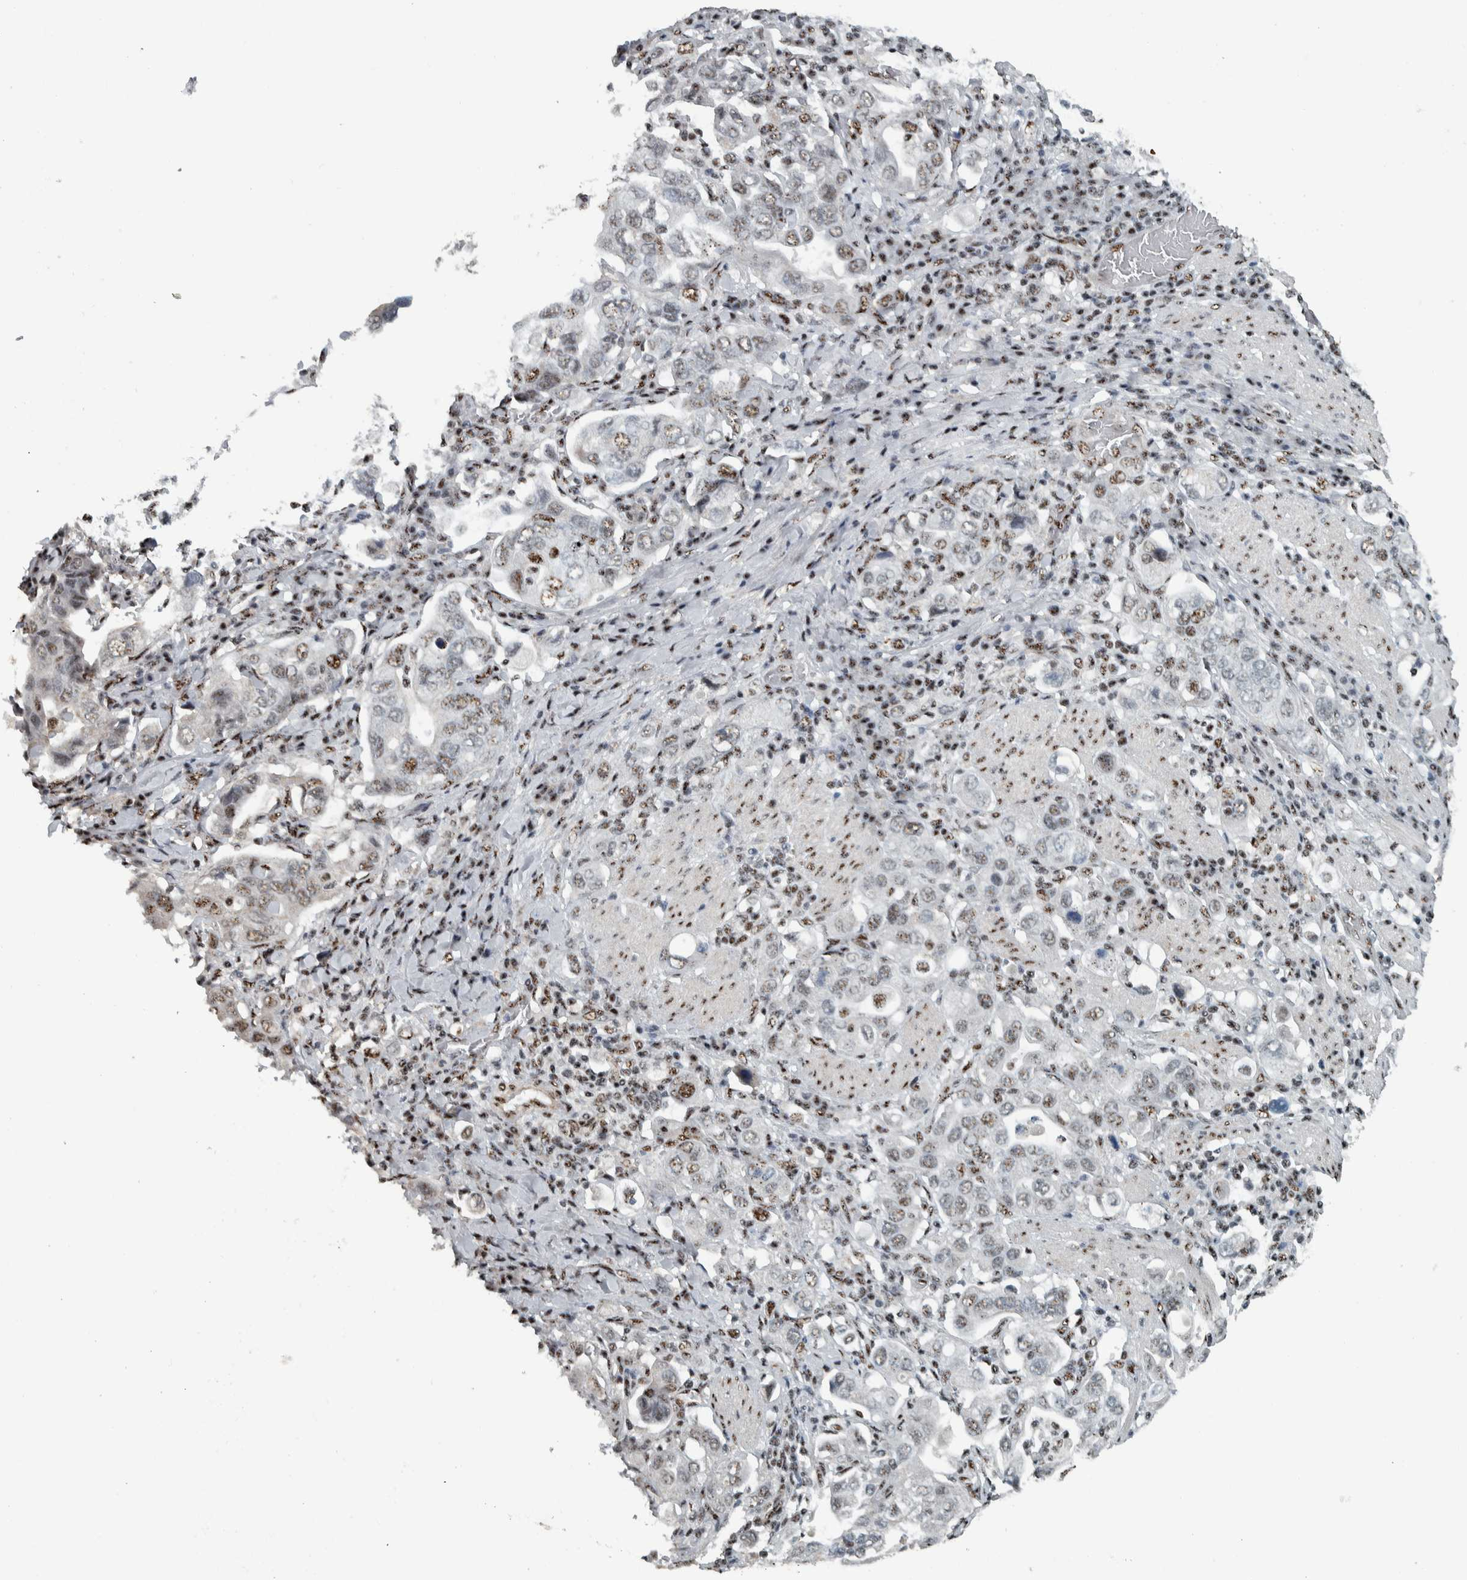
{"staining": {"intensity": "weak", "quantity": "25%-75%", "location": "nuclear"}, "tissue": "stomach cancer", "cell_type": "Tumor cells", "image_type": "cancer", "snomed": [{"axis": "morphology", "description": "Adenocarcinoma, NOS"}, {"axis": "topography", "description": "Stomach, upper"}], "caption": "The image reveals staining of stomach cancer, revealing weak nuclear protein positivity (brown color) within tumor cells.", "gene": "SON", "patient": {"sex": "male", "age": 62}}